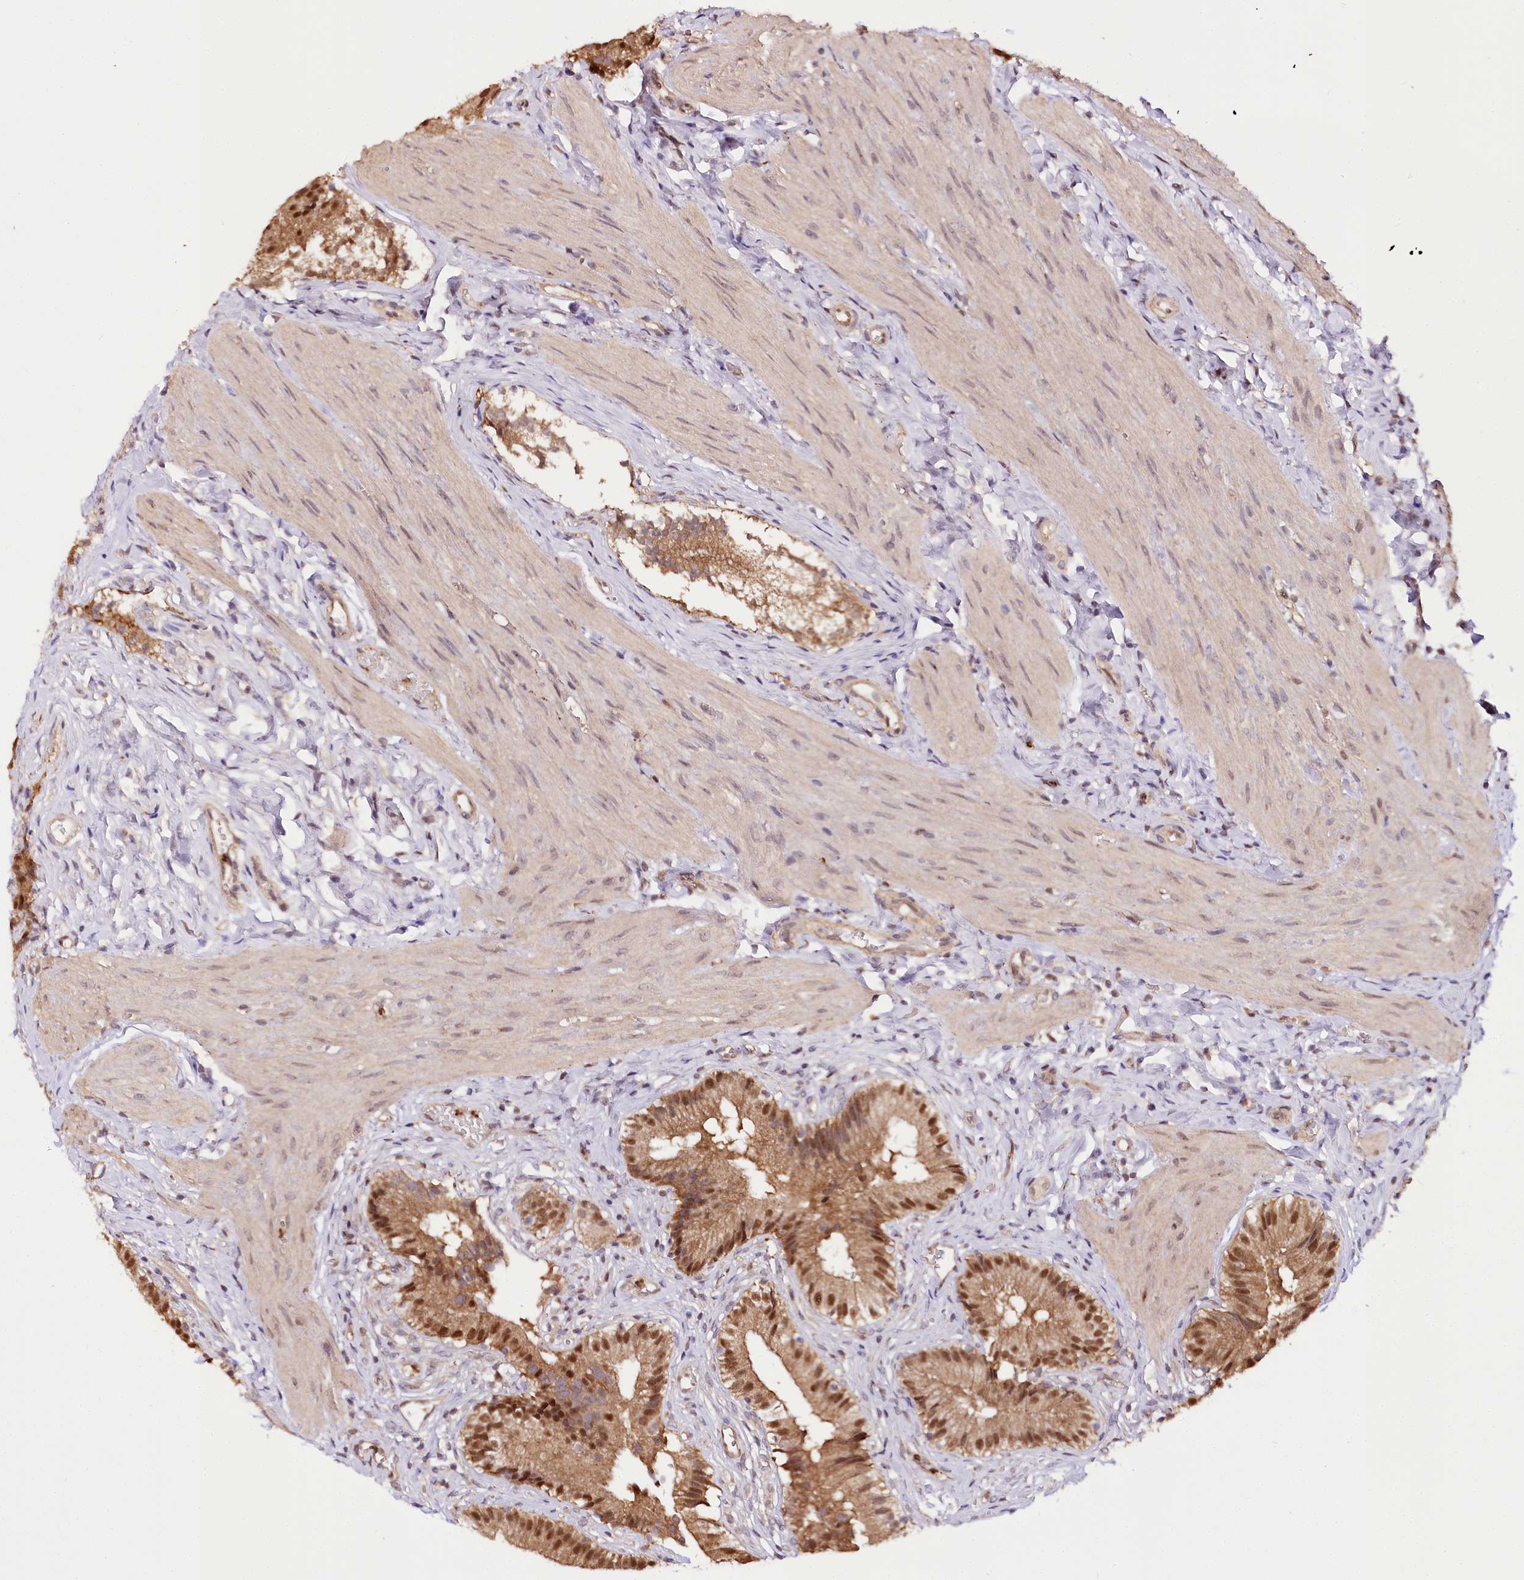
{"staining": {"intensity": "strong", "quantity": ">75%", "location": "cytoplasmic/membranous,nuclear"}, "tissue": "gallbladder", "cell_type": "Glandular cells", "image_type": "normal", "snomed": [{"axis": "morphology", "description": "Normal tissue, NOS"}, {"axis": "topography", "description": "Gallbladder"}], "caption": "An image showing strong cytoplasmic/membranous,nuclear positivity in about >75% of glandular cells in unremarkable gallbladder, as visualized by brown immunohistochemical staining.", "gene": "GNL3L", "patient": {"sex": "female", "age": 47}}